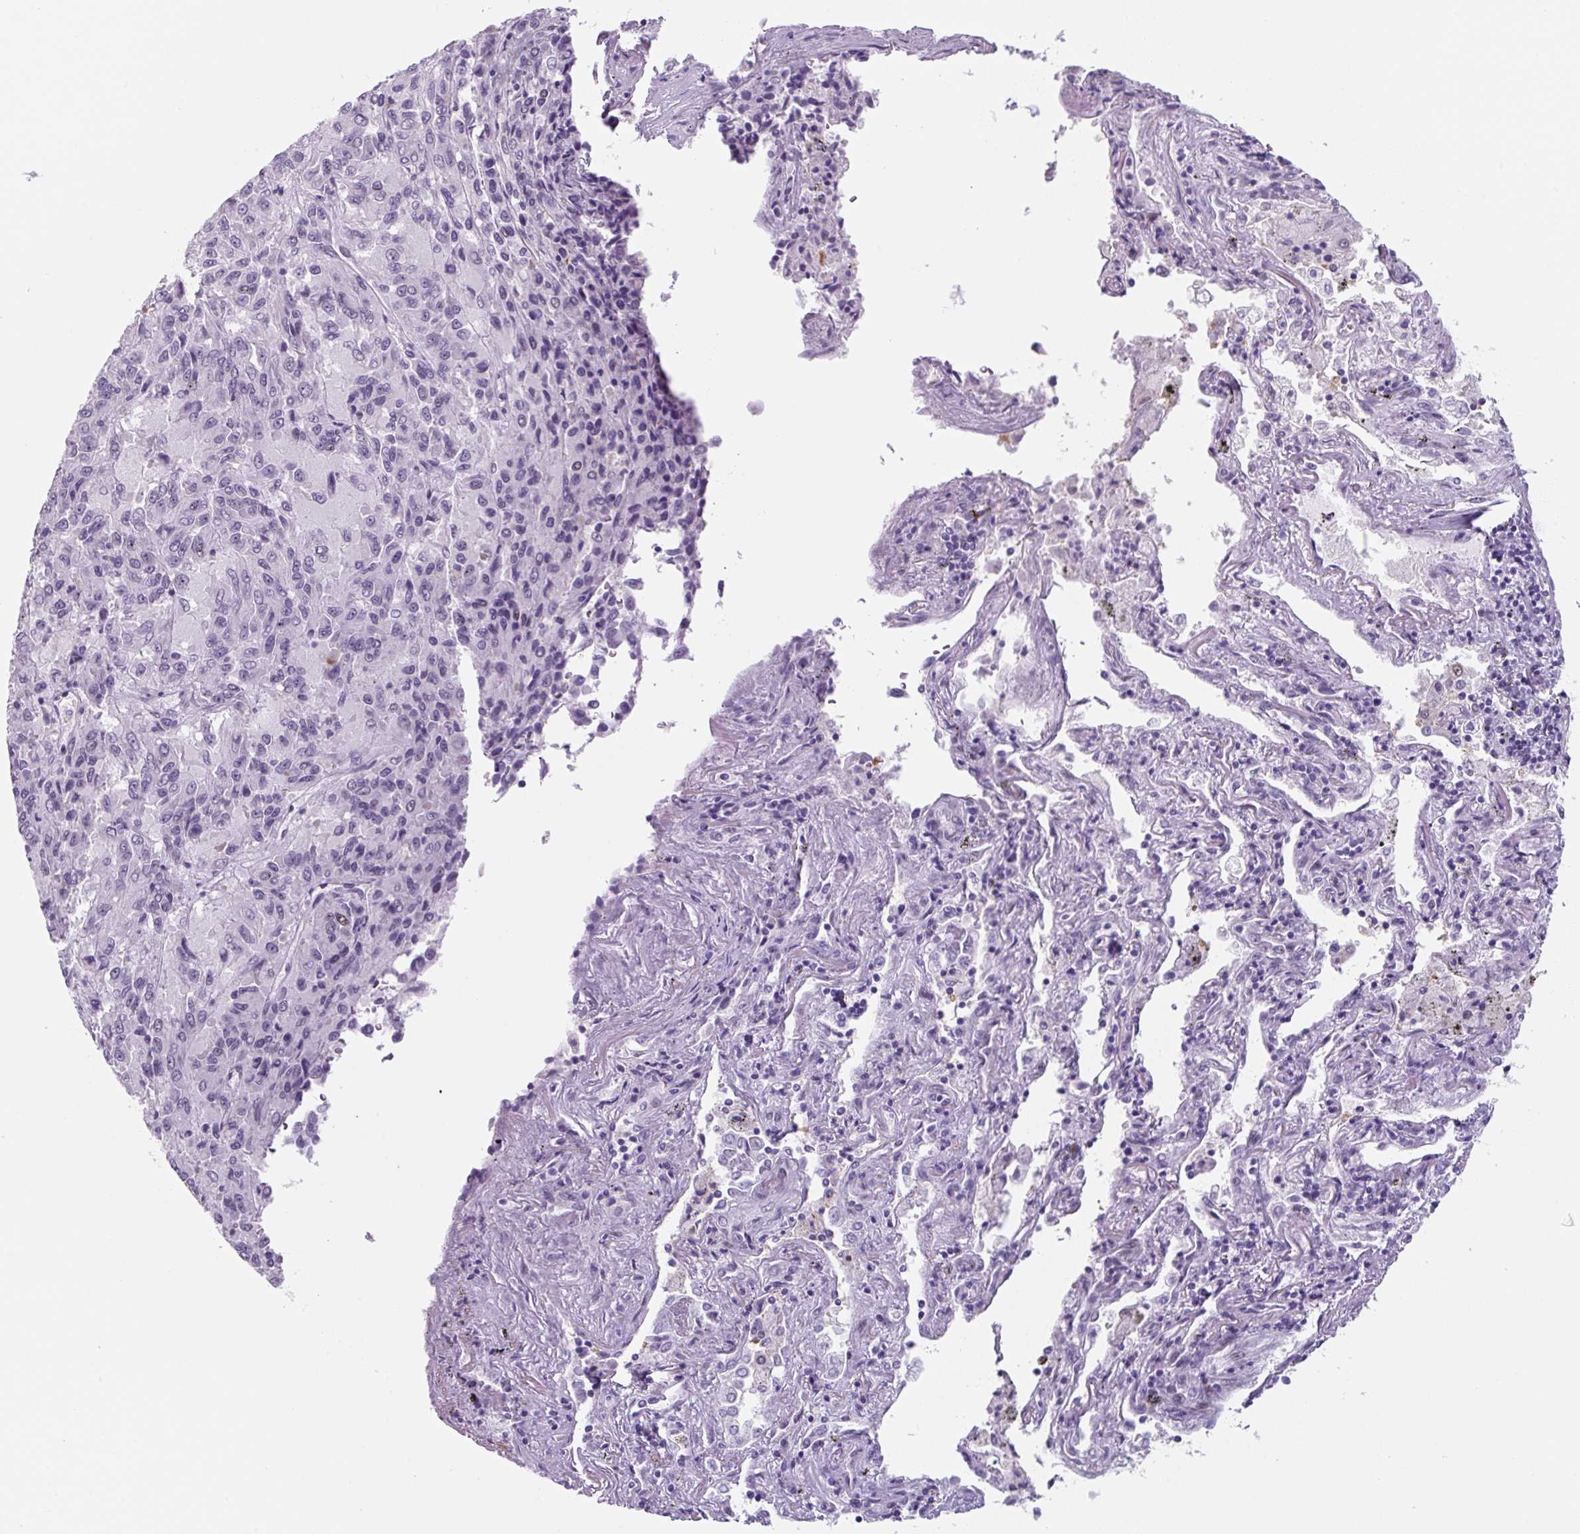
{"staining": {"intensity": "negative", "quantity": "none", "location": "none"}, "tissue": "melanoma", "cell_type": "Tumor cells", "image_type": "cancer", "snomed": [{"axis": "morphology", "description": "Malignant melanoma, Metastatic site"}, {"axis": "topography", "description": "Lung"}], "caption": "A high-resolution micrograph shows immunohistochemistry staining of malignant melanoma (metastatic site), which exhibits no significant positivity in tumor cells. (Immunohistochemistry (ihc), brightfield microscopy, high magnification).", "gene": "TNFRSF8", "patient": {"sex": "male", "age": 64}}